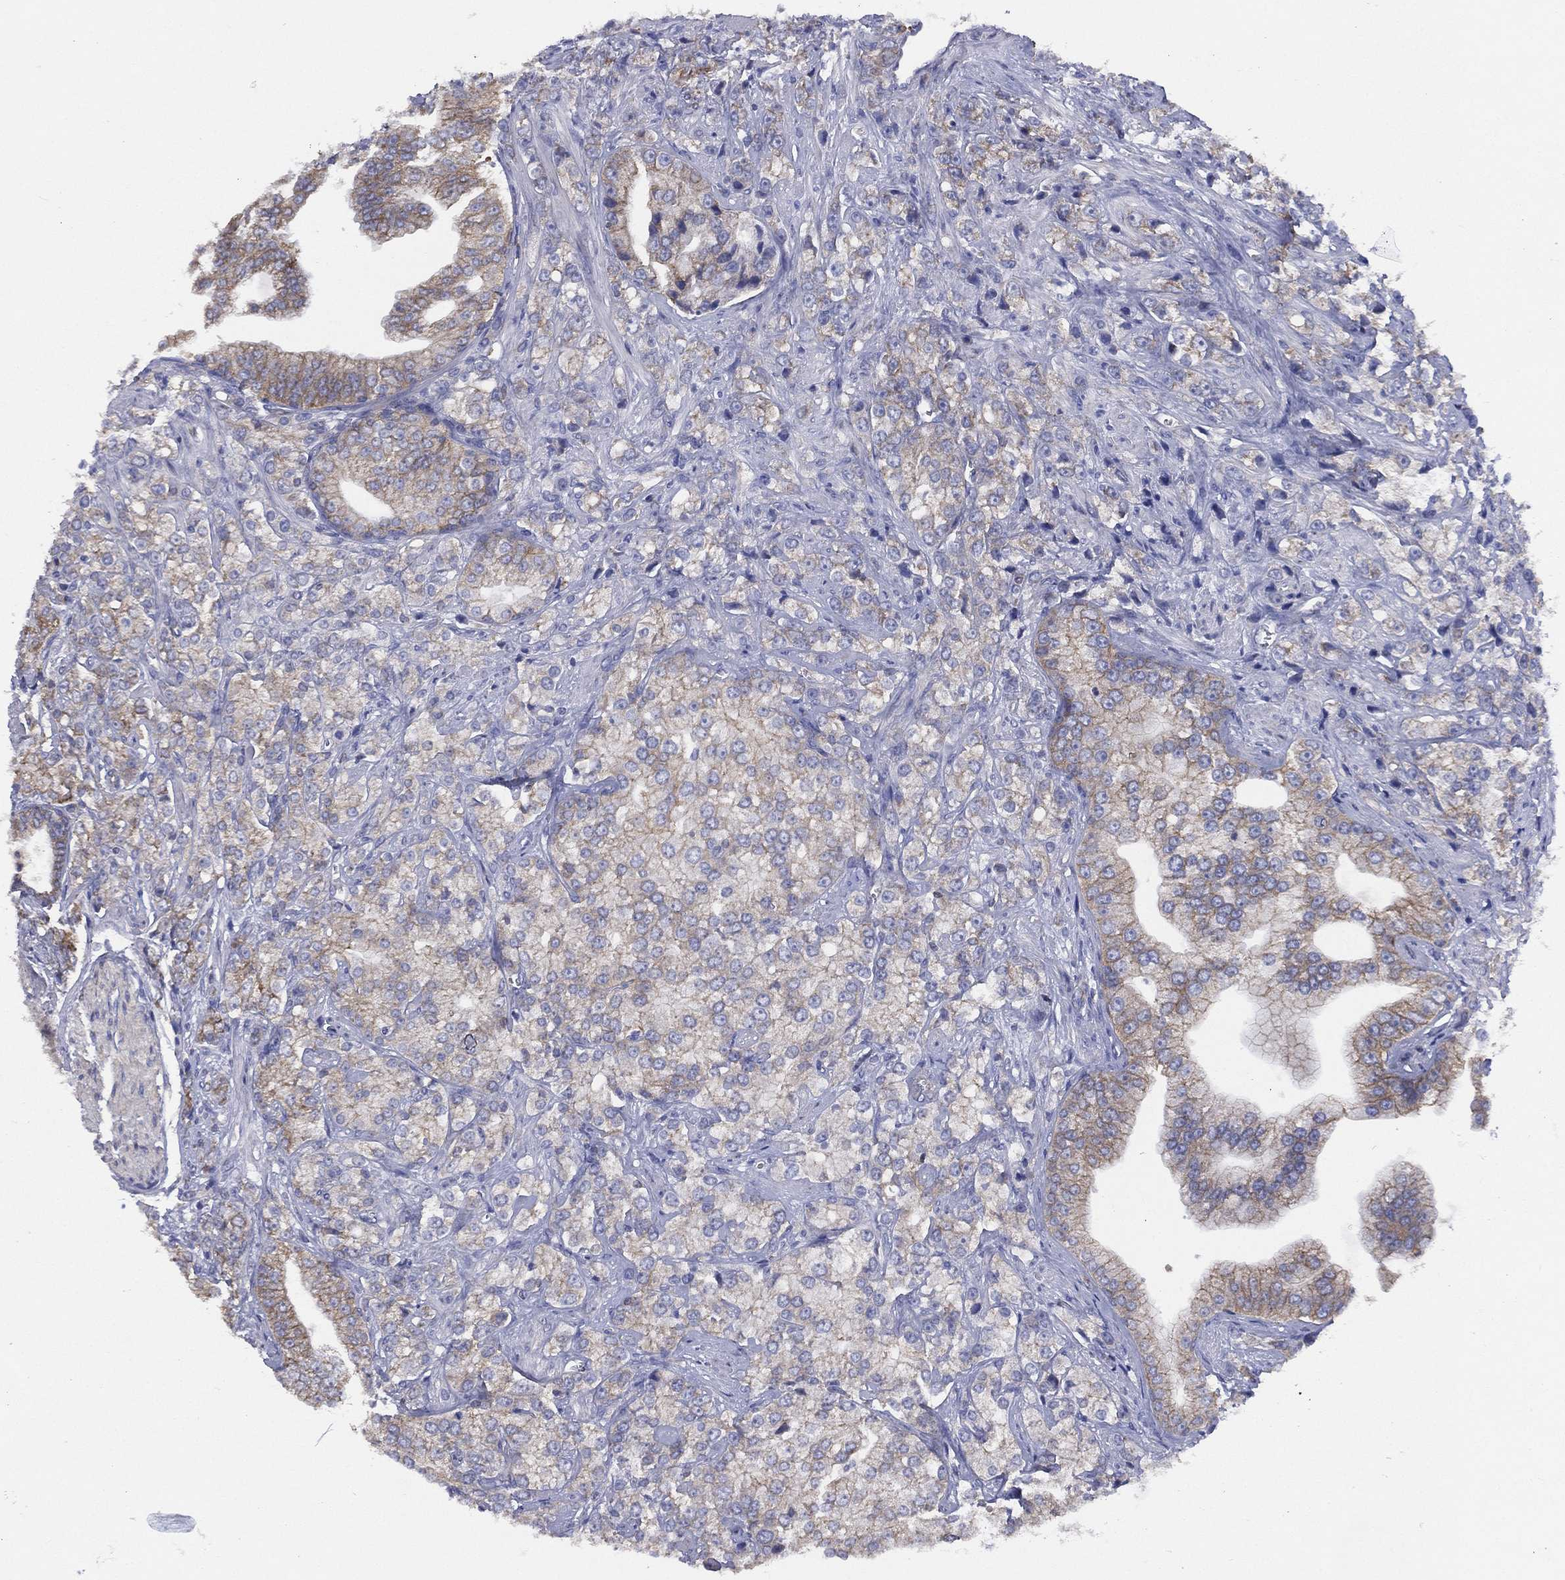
{"staining": {"intensity": "moderate", "quantity": "<25%", "location": "cytoplasmic/membranous"}, "tissue": "prostate cancer", "cell_type": "Tumor cells", "image_type": "cancer", "snomed": [{"axis": "morphology", "description": "Adenocarcinoma, NOS"}, {"axis": "topography", "description": "Prostate and seminal vesicle, NOS"}, {"axis": "topography", "description": "Prostate"}], "caption": "Approximately <25% of tumor cells in prostate cancer display moderate cytoplasmic/membranous protein positivity as visualized by brown immunohistochemical staining.", "gene": "ZNF223", "patient": {"sex": "male", "age": 68}}